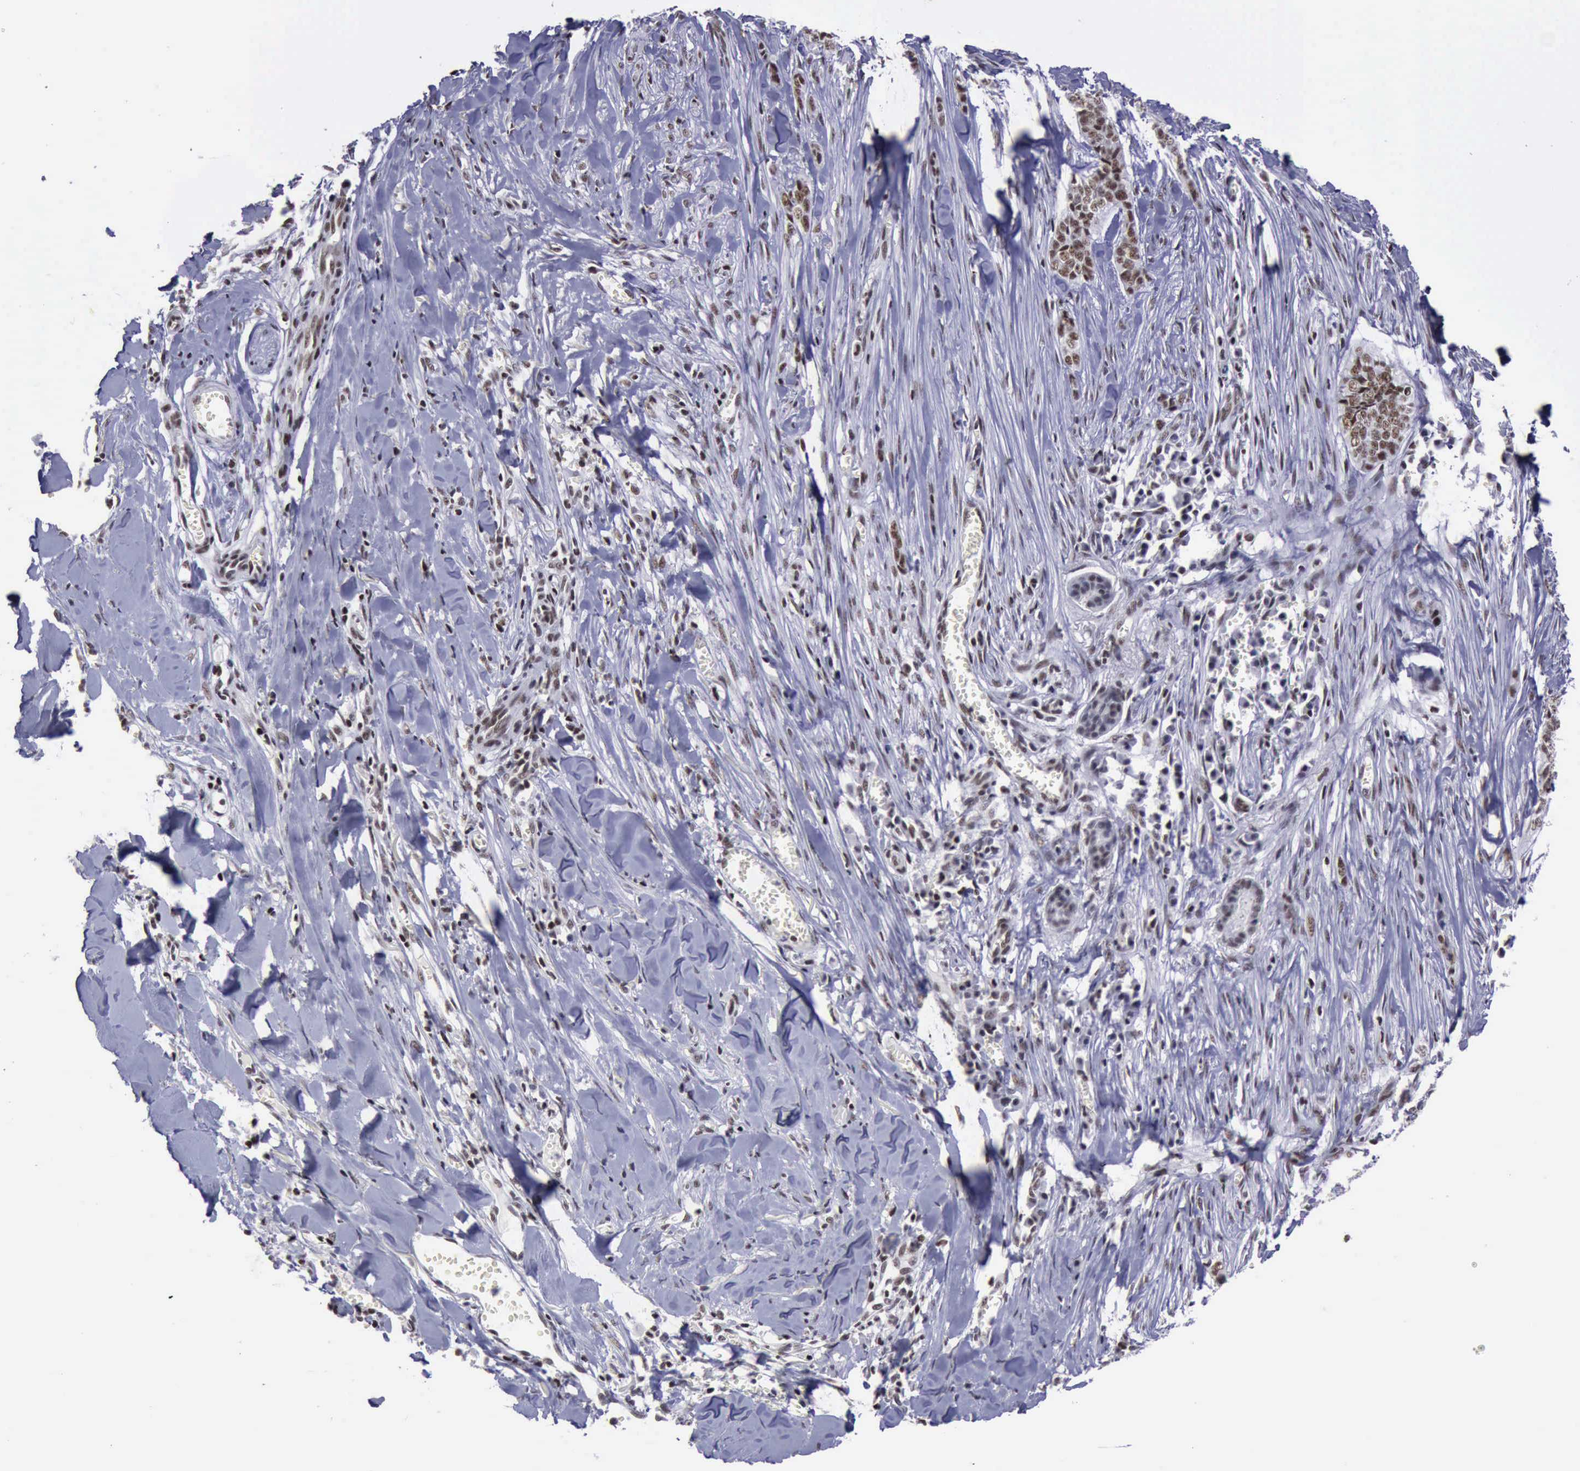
{"staining": {"intensity": "moderate", "quantity": ">75%", "location": "nuclear"}, "tissue": "skin cancer", "cell_type": "Tumor cells", "image_type": "cancer", "snomed": [{"axis": "morphology", "description": "Normal tissue, NOS"}, {"axis": "morphology", "description": "Basal cell carcinoma"}, {"axis": "topography", "description": "Skin"}], "caption": "IHC micrograph of neoplastic tissue: human skin cancer stained using immunohistochemistry exhibits medium levels of moderate protein expression localized specifically in the nuclear of tumor cells, appearing as a nuclear brown color.", "gene": "YY1", "patient": {"sex": "female", "age": 65}}